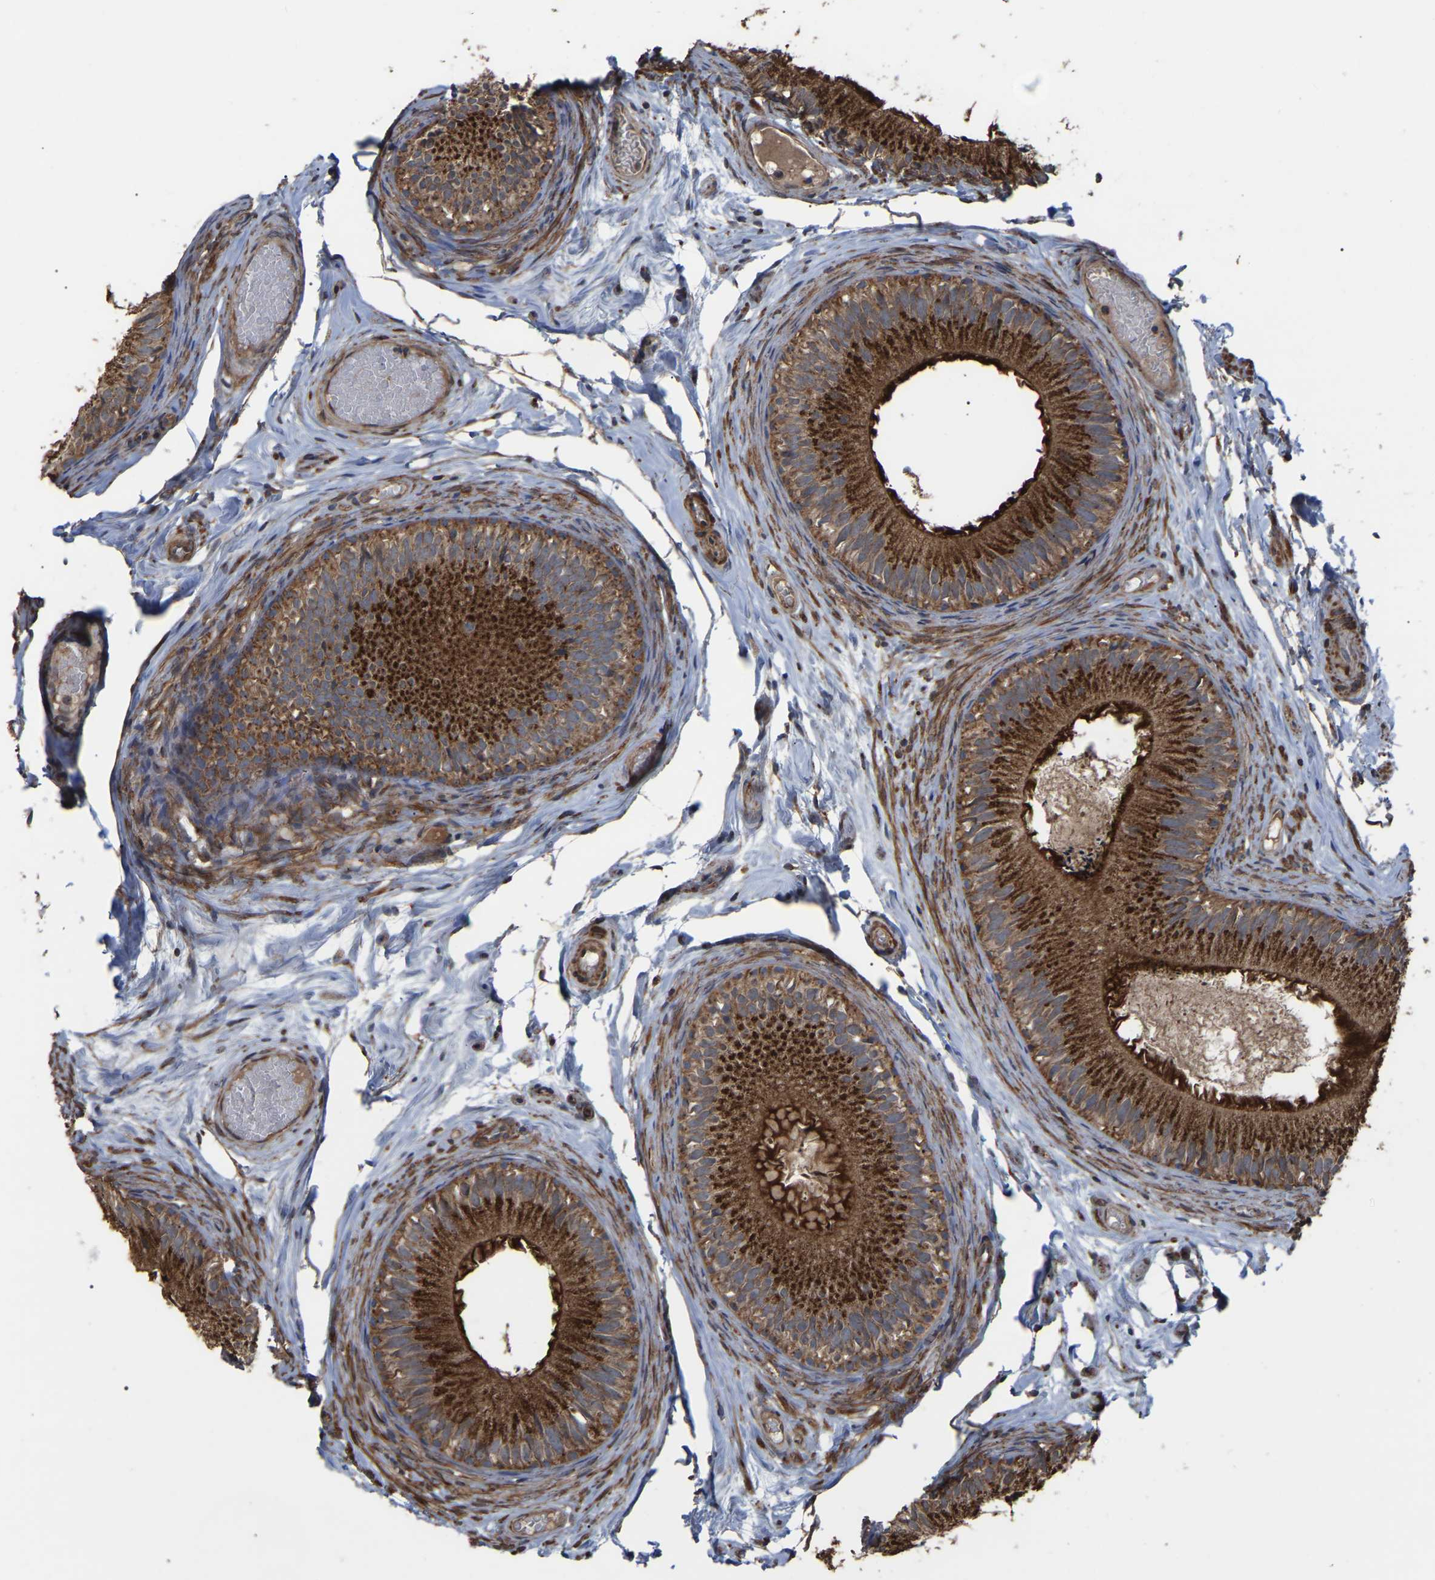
{"staining": {"intensity": "strong", "quantity": ">75%", "location": "cytoplasmic/membranous"}, "tissue": "epididymis", "cell_type": "Glandular cells", "image_type": "normal", "snomed": [{"axis": "morphology", "description": "Normal tissue, NOS"}, {"axis": "topography", "description": "Epididymis"}], "caption": "Immunohistochemistry of normal epididymis displays high levels of strong cytoplasmic/membranous positivity in about >75% of glandular cells. Using DAB (brown) and hematoxylin (blue) stains, captured at high magnification using brightfield microscopy.", "gene": "GCC1", "patient": {"sex": "male", "age": 46}}